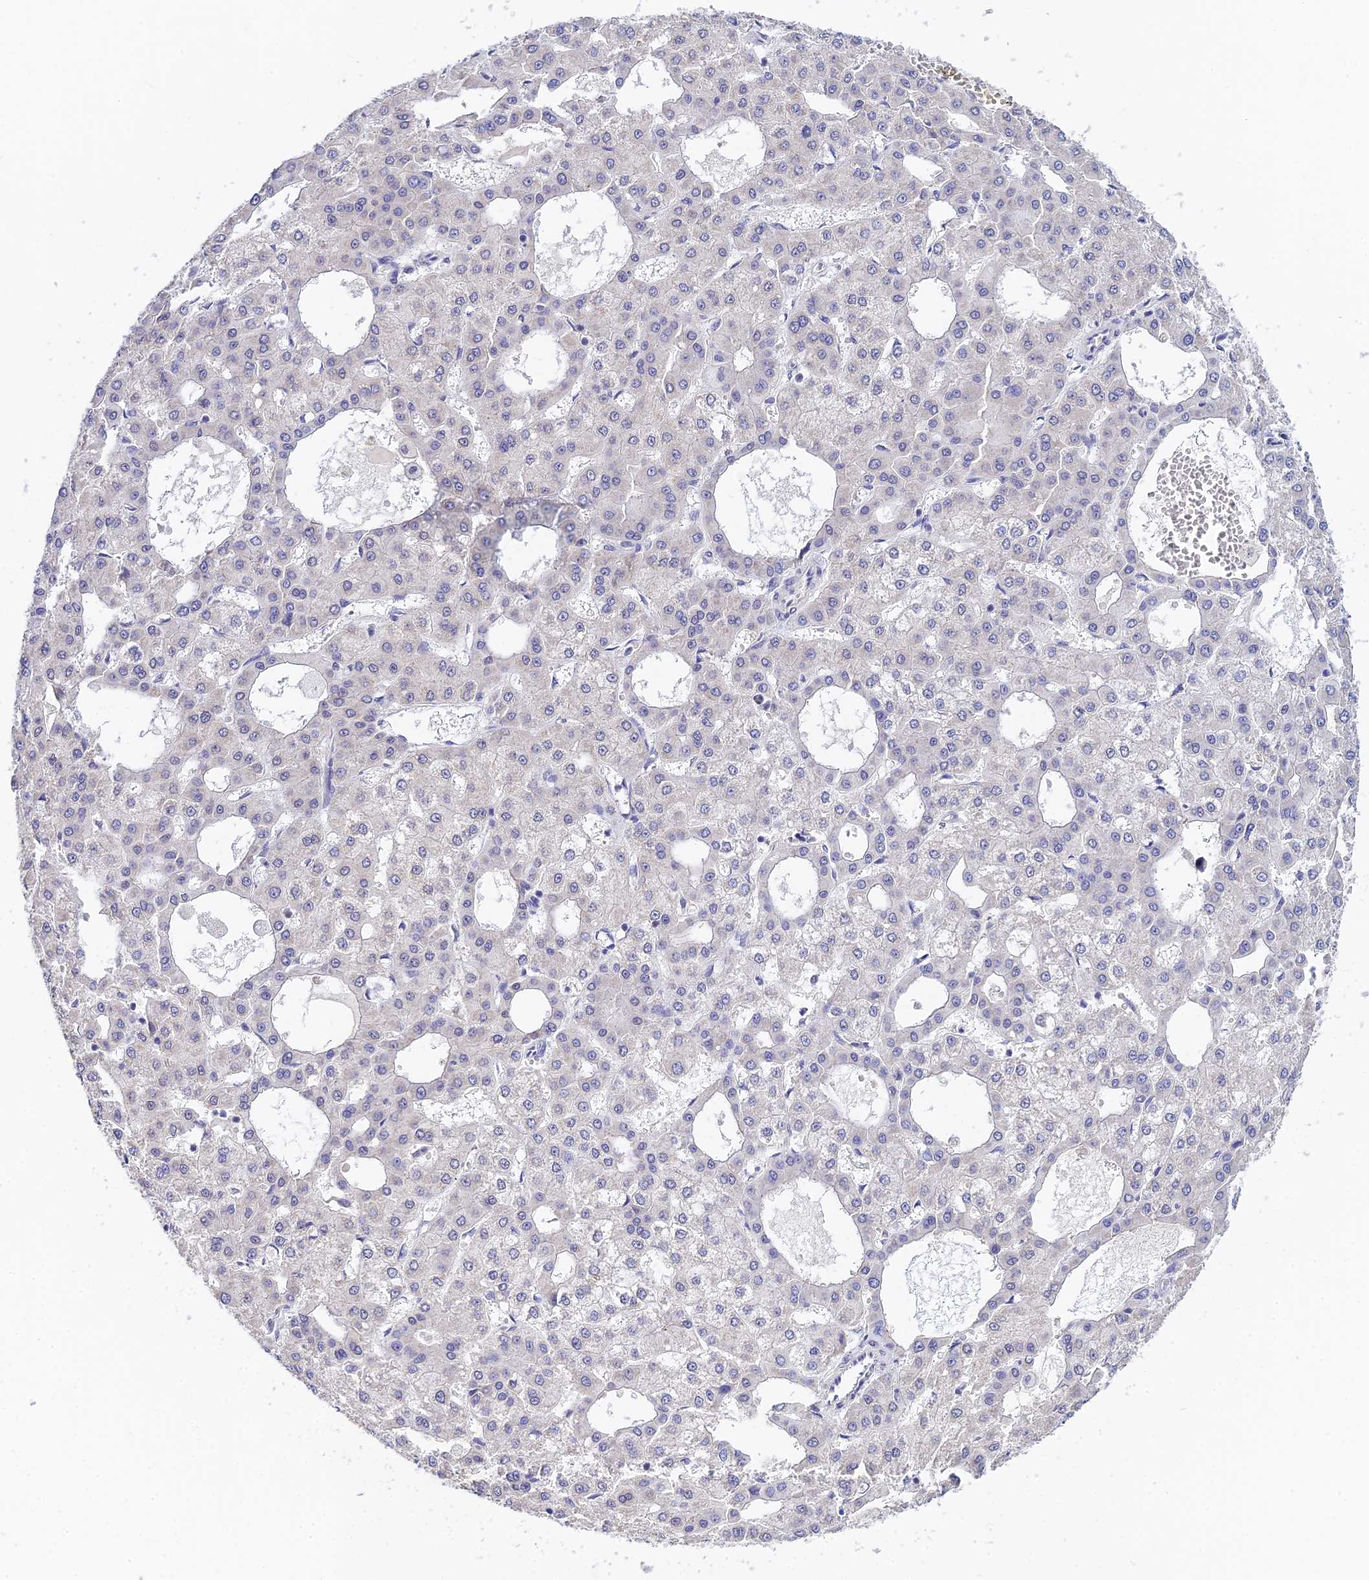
{"staining": {"intensity": "negative", "quantity": "none", "location": "none"}, "tissue": "liver cancer", "cell_type": "Tumor cells", "image_type": "cancer", "snomed": [{"axis": "morphology", "description": "Carcinoma, Hepatocellular, NOS"}, {"axis": "topography", "description": "Liver"}], "caption": "IHC histopathology image of human liver hepatocellular carcinoma stained for a protein (brown), which displays no expression in tumor cells. (Stains: DAB (3,3'-diaminobenzidine) immunohistochemistry (IHC) with hematoxylin counter stain, Microscopy: brightfield microscopy at high magnification).", "gene": "HOXB1", "patient": {"sex": "male", "age": 47}}